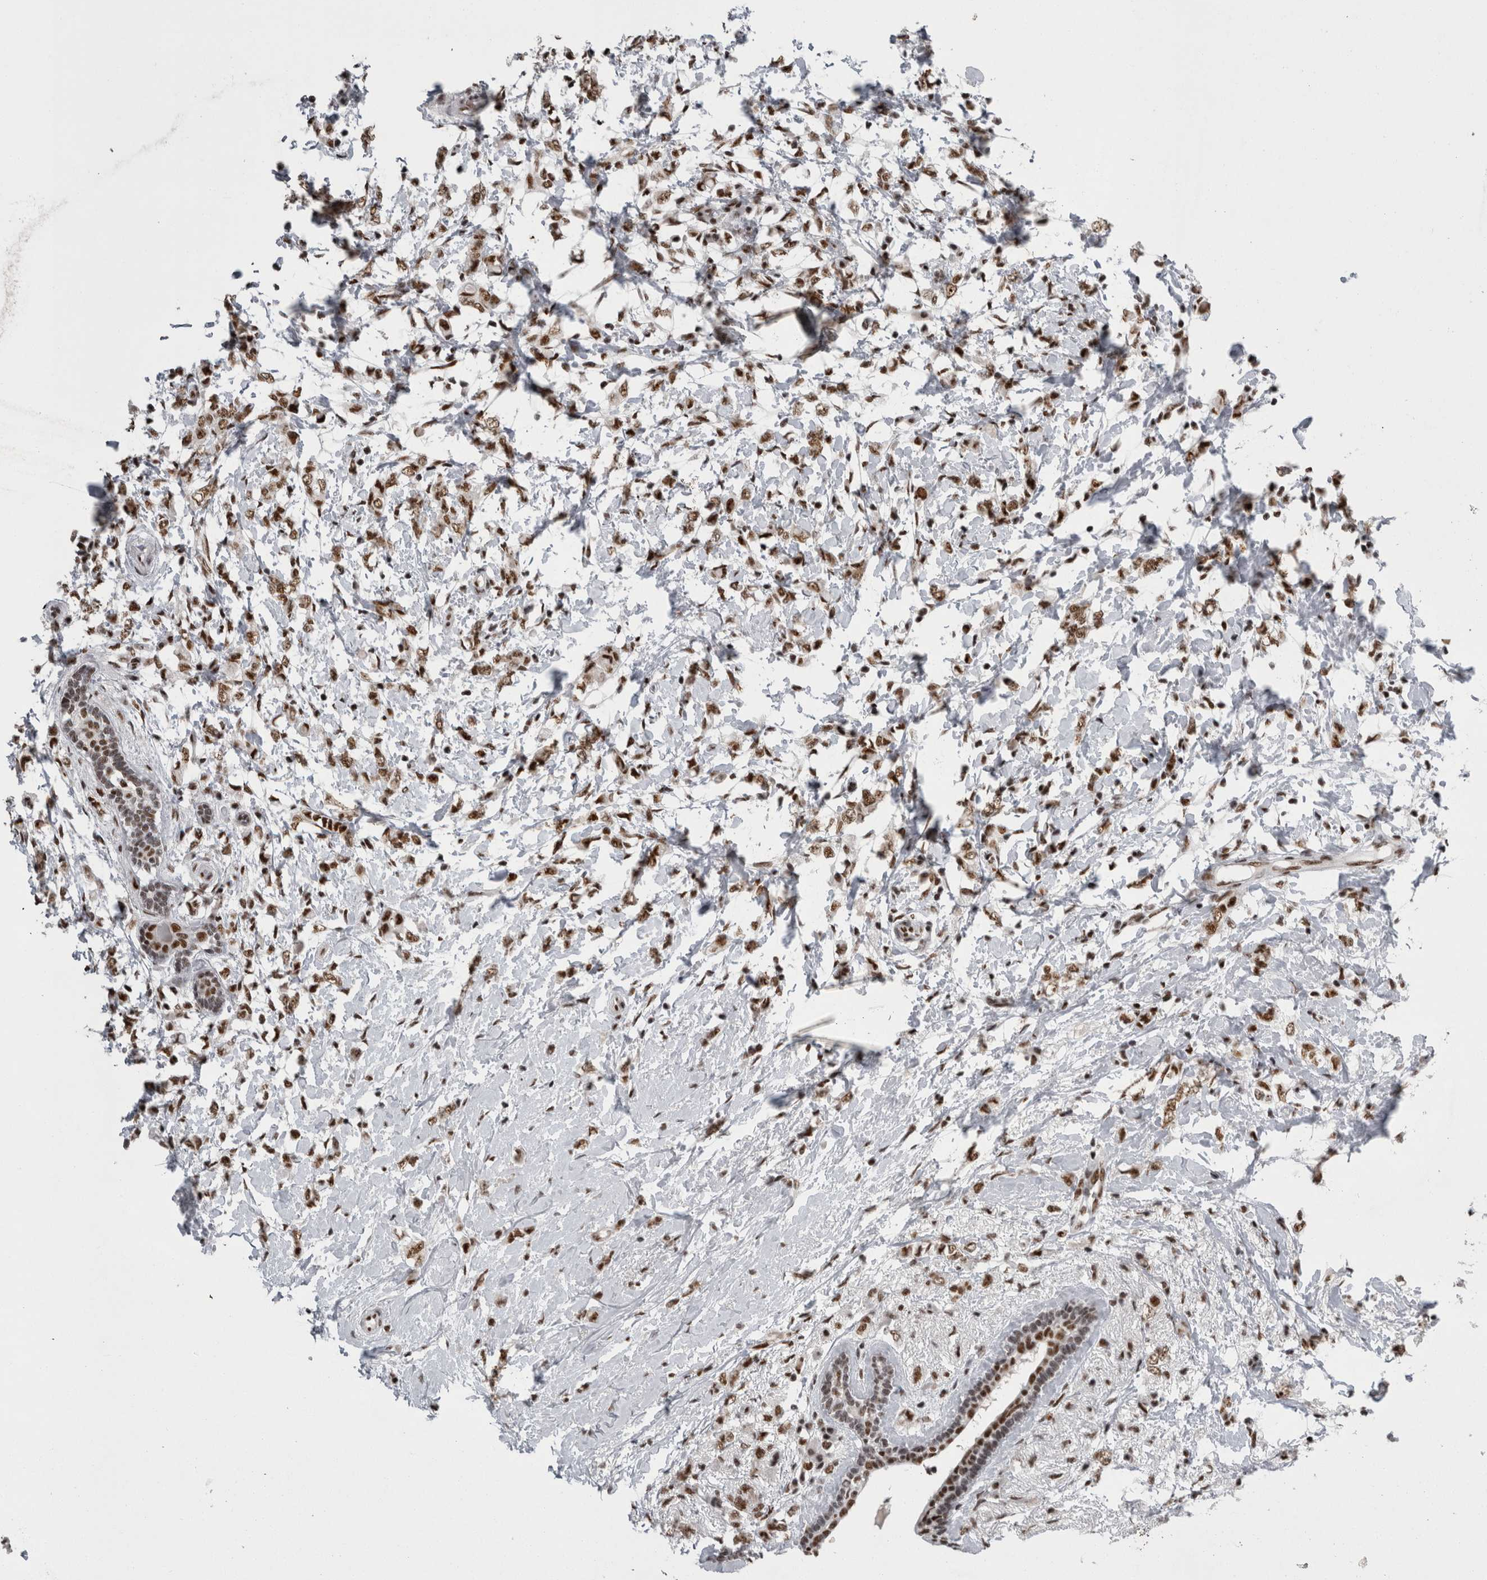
{"staining": {"intensity": "moderate", "quantity": ">75%", "location": "nuclear"}, "tissue": "breast cancer", "cell_type": "Tumor cells", "image_type": "cancer", "snomed": [{"axis": "morphology", "description": "Normal tissue, NOS"}, {"axis": "morphology", "description": "Lobular carcinoma"}, {"axis": "topography", "description": "Breast"}], "caption": "Moderate nuclear positivity is identified in approximately >75% of tumor cells in breast cancer. (Stains: DAB (3,3'-diaminobenzidine) in brown, nuclei in blue, Microscopy: brightfield microscopy at high magnification).", "gene": "SNRNP40", "patient": {"sex": "female", "age": 47}}